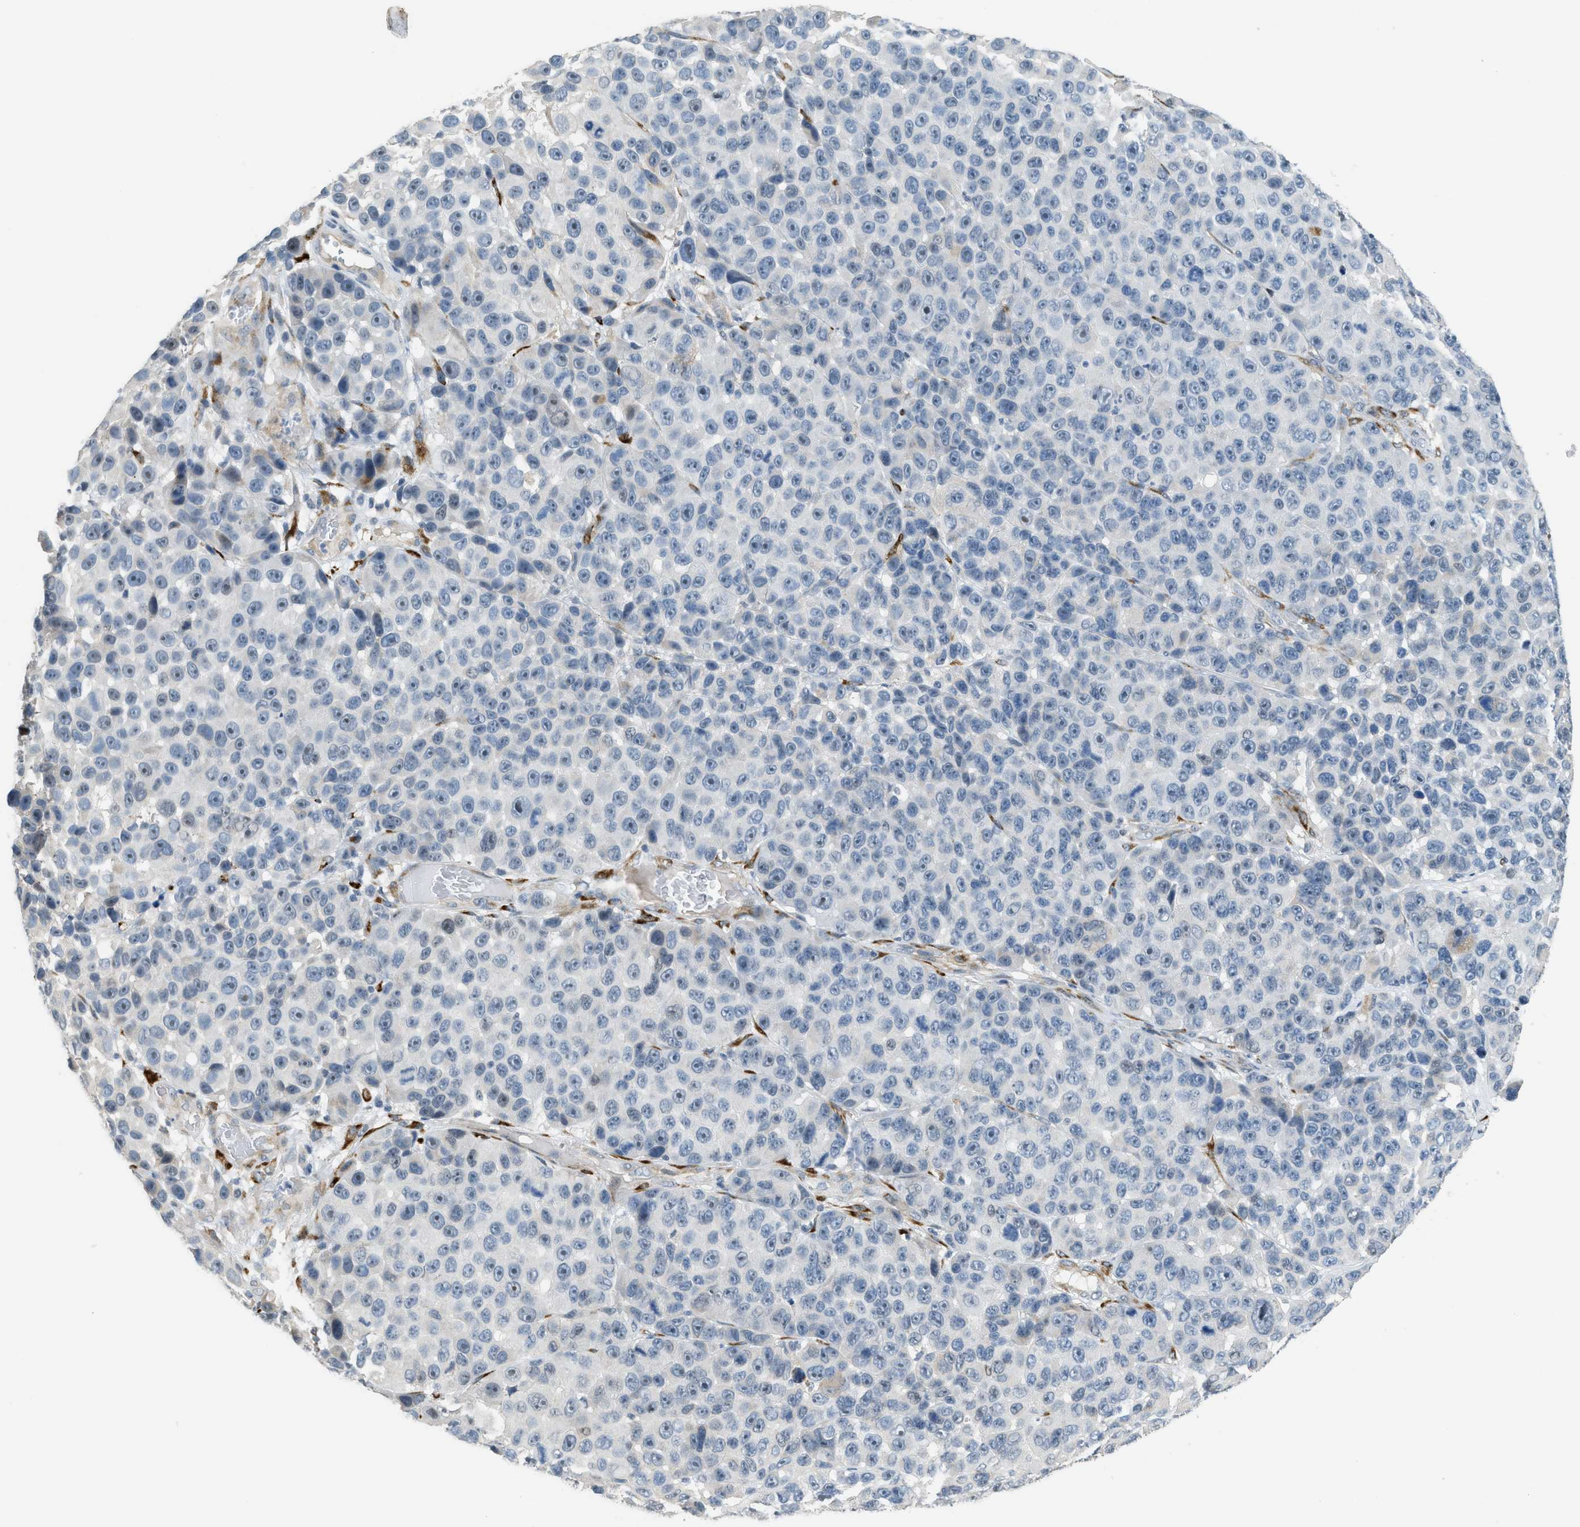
{"staining": {"intensity": "negative", "quantity": "none", "location": "none"}, "tissue": "melanoma", "cell_type": "Tumor cells", "image_type": "cancer", "snomed": [{"axis": "morphology", "description": "Malignant melanoma, NOS"}, {"axis": "topography", "description": "Skin"}], "caption": "This photomicrograph is of malignant melanoma stained with immunohistochemistry (IHC) to label a protein in brown with the nuclei are counter-stained blue. There is no staining in tumor cells.", "gene": "TMEM154", "patient": {"sex": "male", "age": 53}}